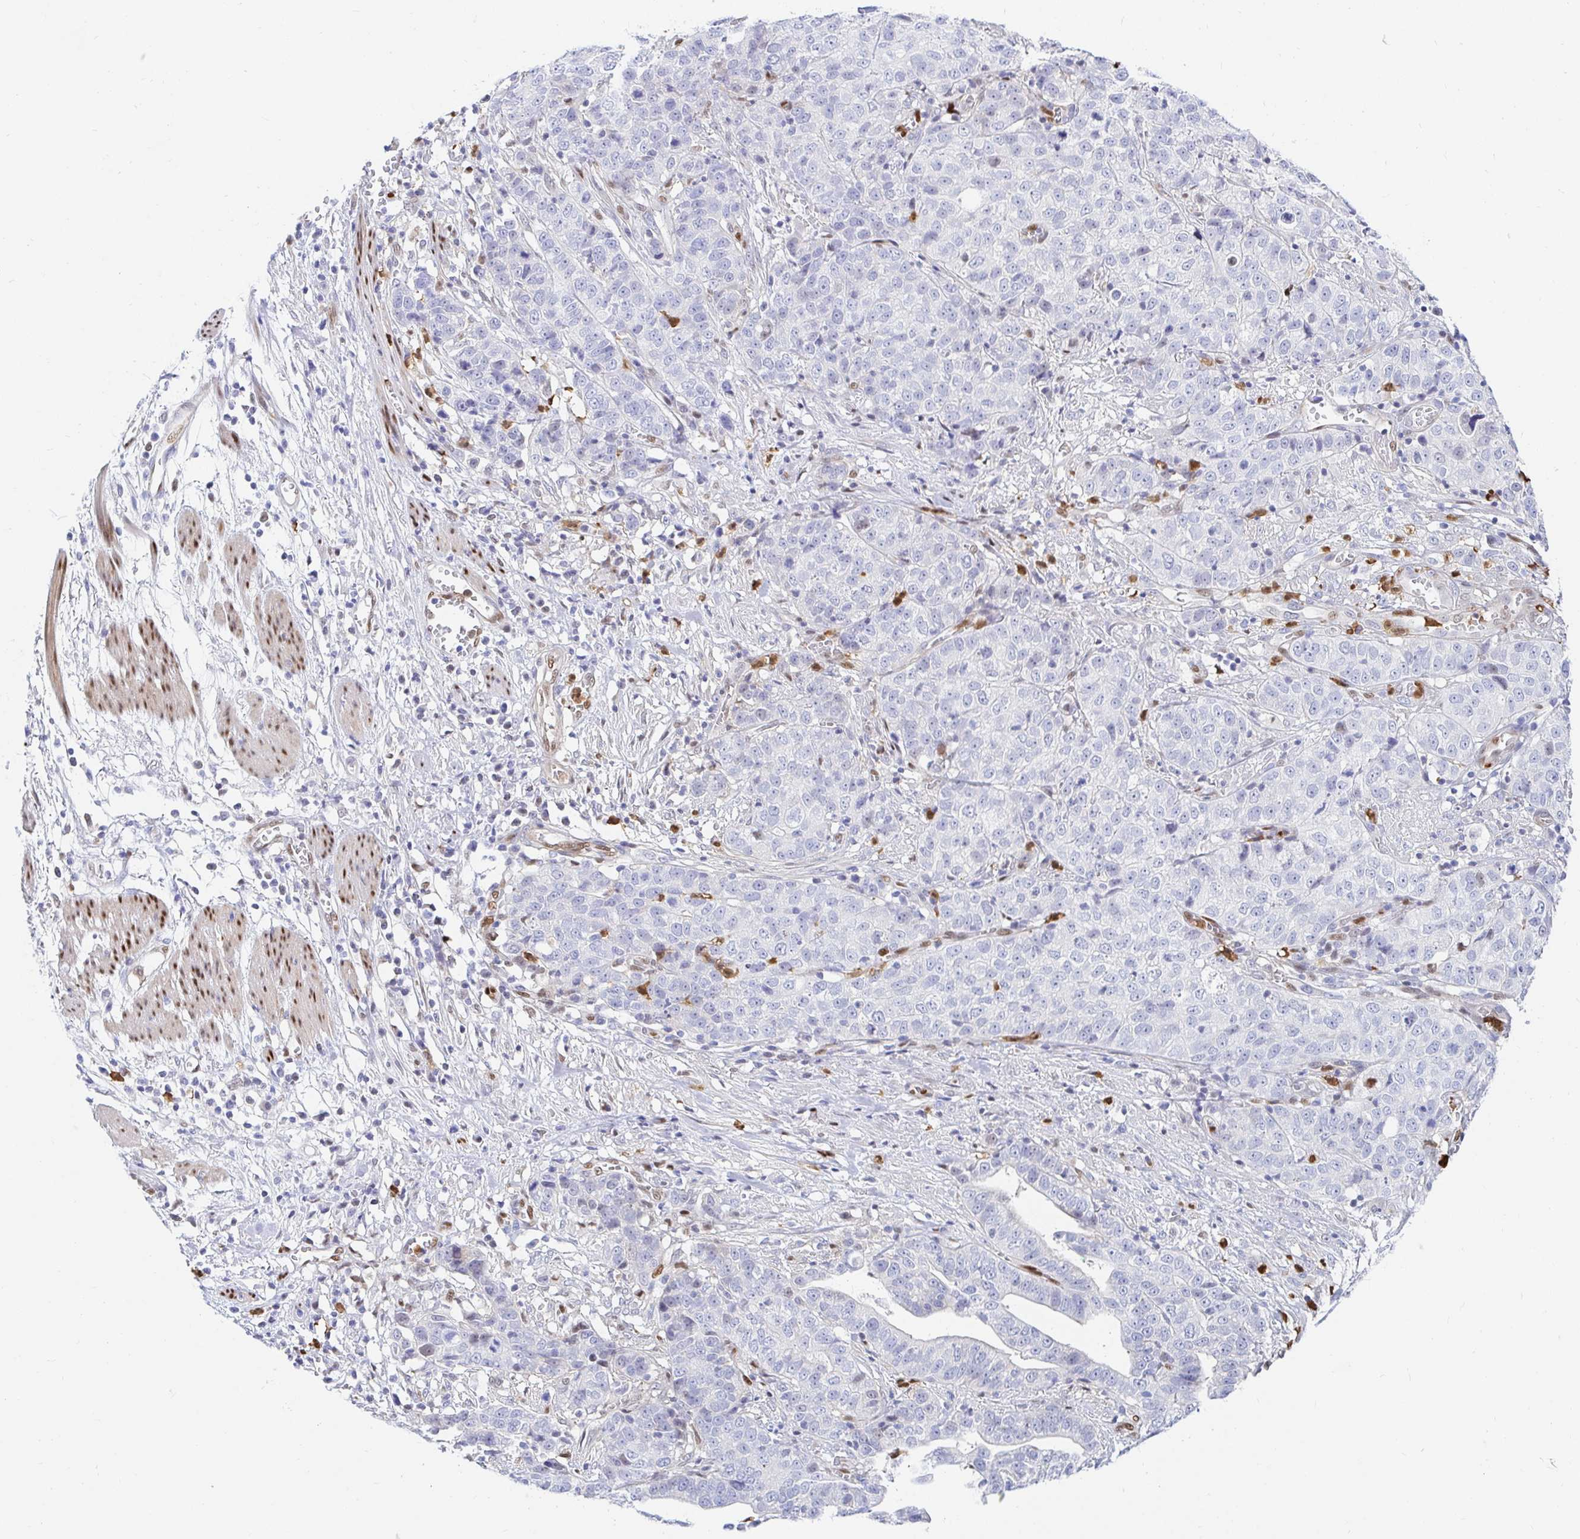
{"staining": {"intensity": "negative", "quantity": "none", "location": "none"}, "tissue": "stomach cancer", "cell_type": "Tumor cells", "image_type": "cancer", "snomed": [{"axis": "morphology", "description": "Adenocarcinoma, NOS"}, {"axis": "topography", "description": "Stomach, upper"}], "caption": "Adenocarcinoma (stomach) was stained to show a protein in brown. There is no significant staining in tumor cells.", "gene": "HINFP", "patient": {"sex": "female", "age": 67}}